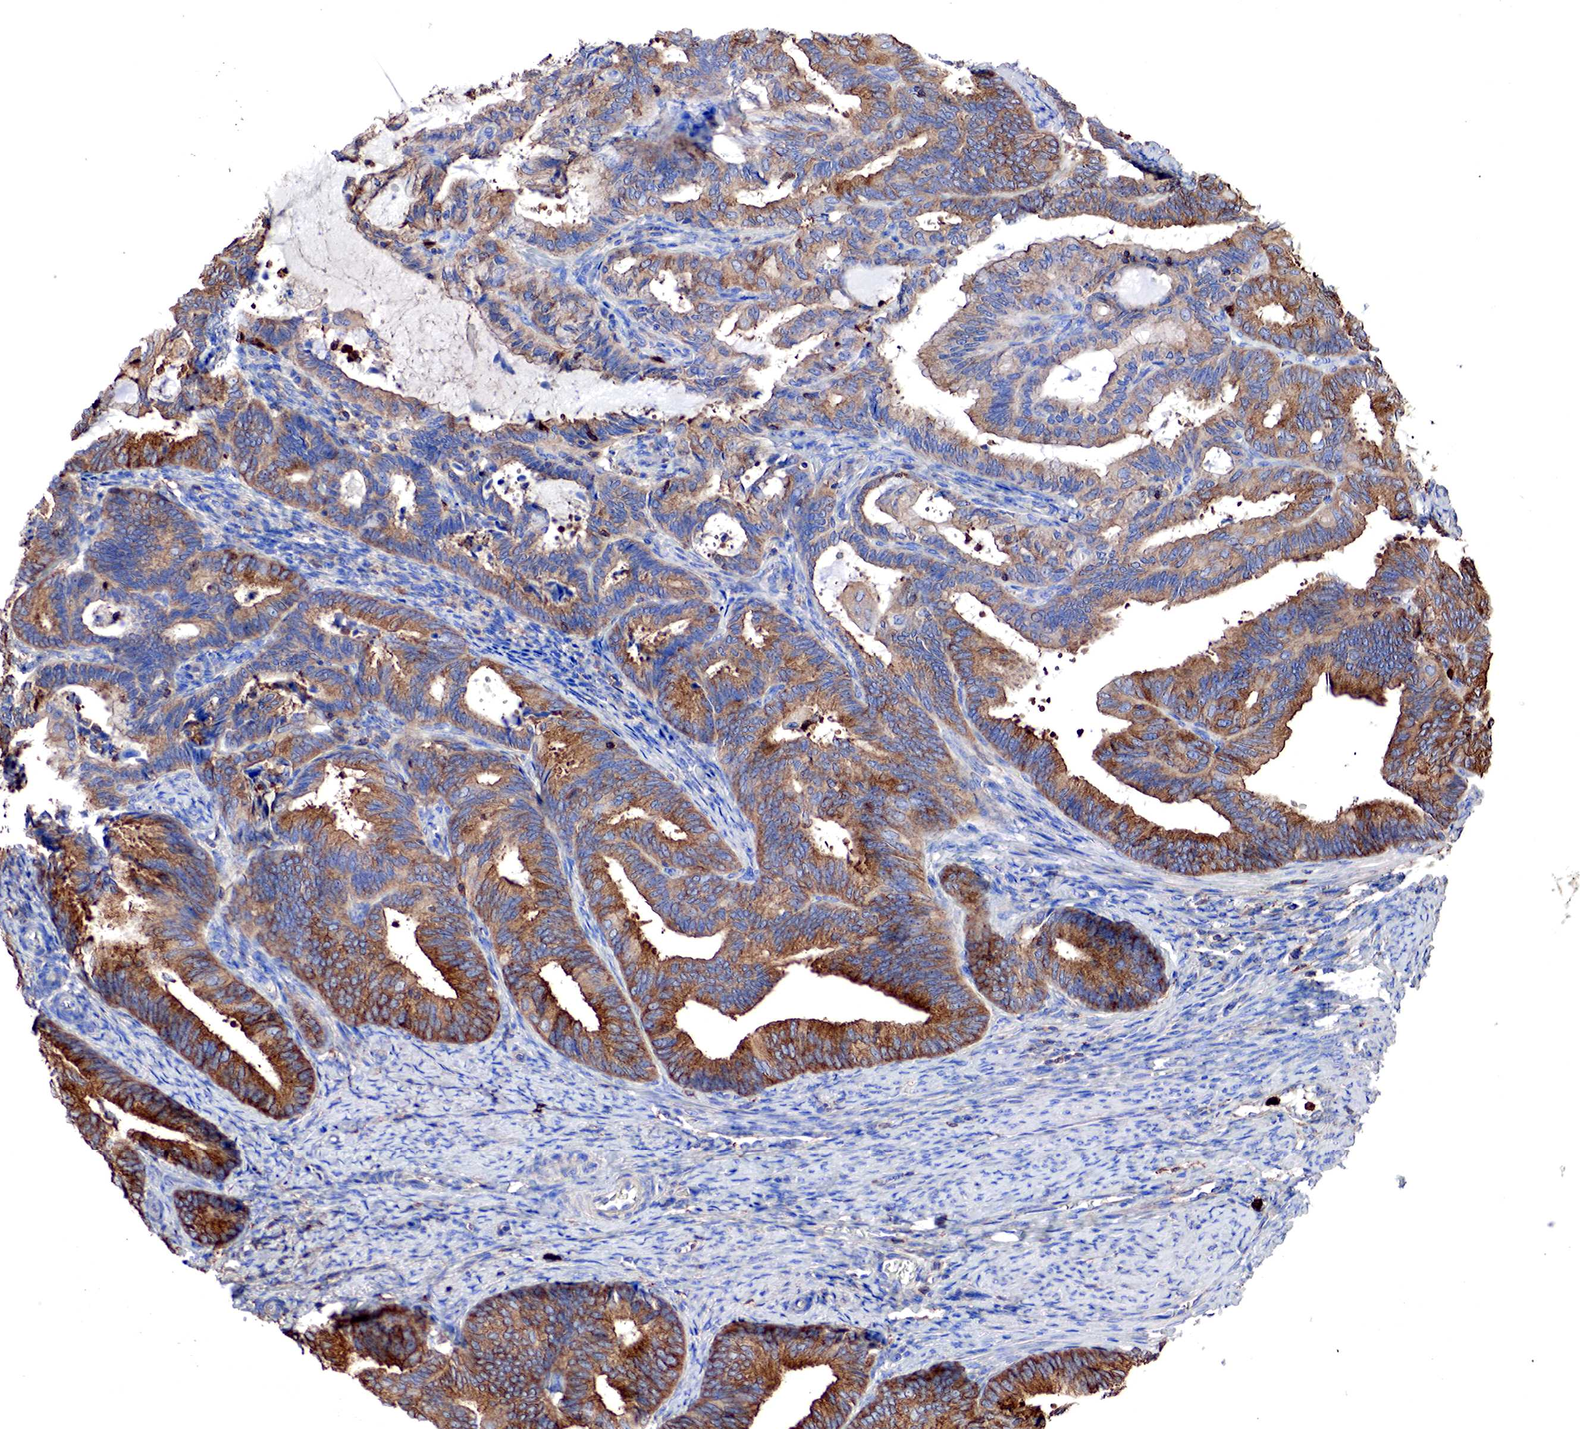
{"staining": {"intensity": "moderate", "quantity": "25%-75%", "location": "cytoplasmic/membranous"}, "tissue": "endometrial cancer", "cell_type": "Tumor cells", "image_type": "cancer", "snomed": [{"axis": "morphology", "description": "Adenocarcinoma, NOS"}, {"axis": "topography", "description": "Endometrium"}], "caption": "Tumor cells demonstrate medium levels of moderate cytoplasmic/membranous staining in about 25%-75% of cells in human adenocarcinoma (endometrial).", "gene": "G6PD", "patient": {"sex": "female", "age": 63}}